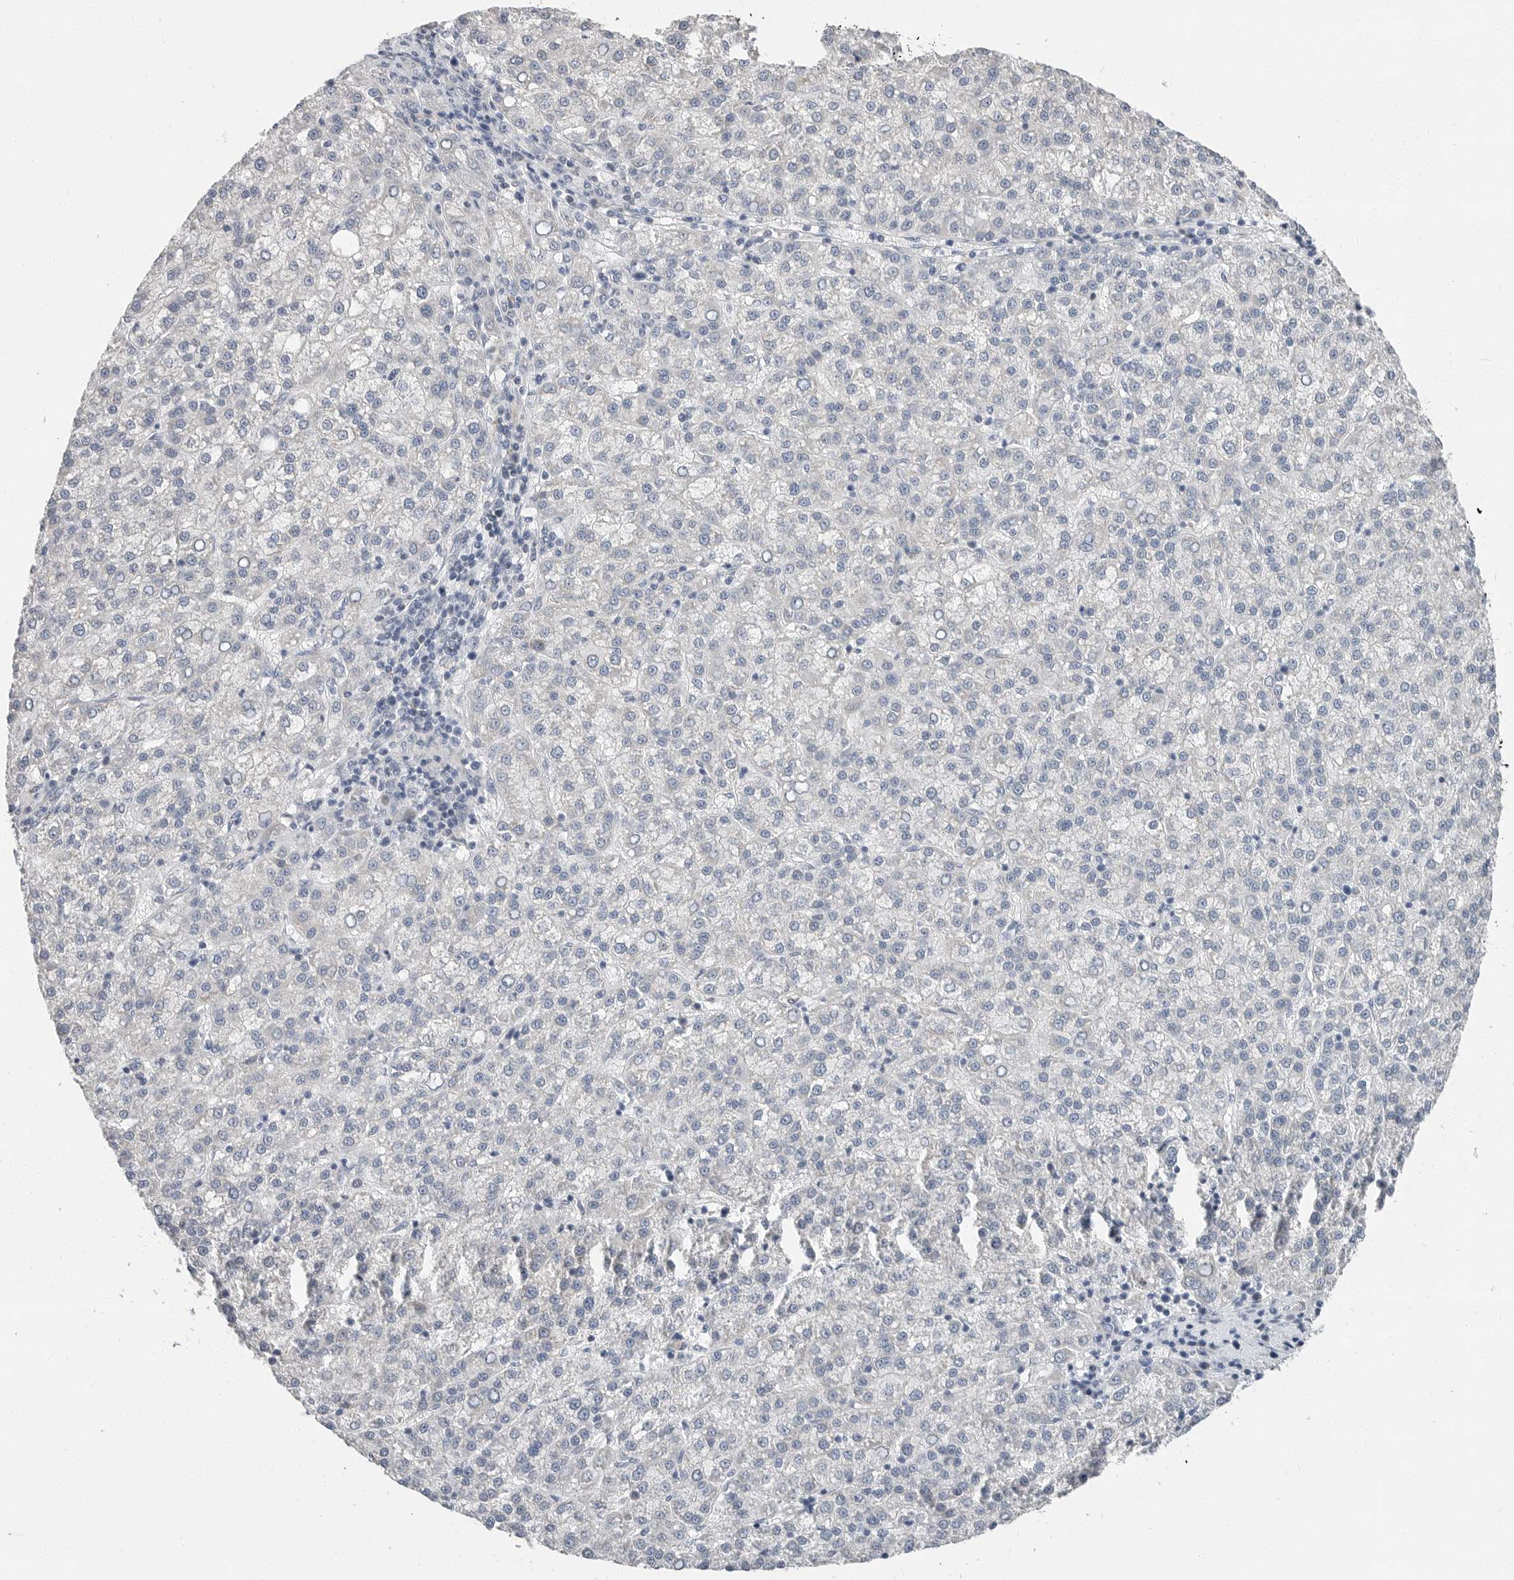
{"staining": {"intensity": "negative", "quantity": "none", "location": "none"}, "tissue": "liver cancer", "cell_type": "Tumor cells", "image_type": "cancer", "snomed": [{"axis": "morphology", "description": "Carcinoma, Hepatocellular, NOS"}, {"axis": "topography", "description": "Liver"}], "caption": "Immunohistochemical staining of liver cancer (hepatocellular carcinoma) shows no significant expression in tumor cells.", "gene": "PLN", "patient": {"sex": "female", "age": 58}}